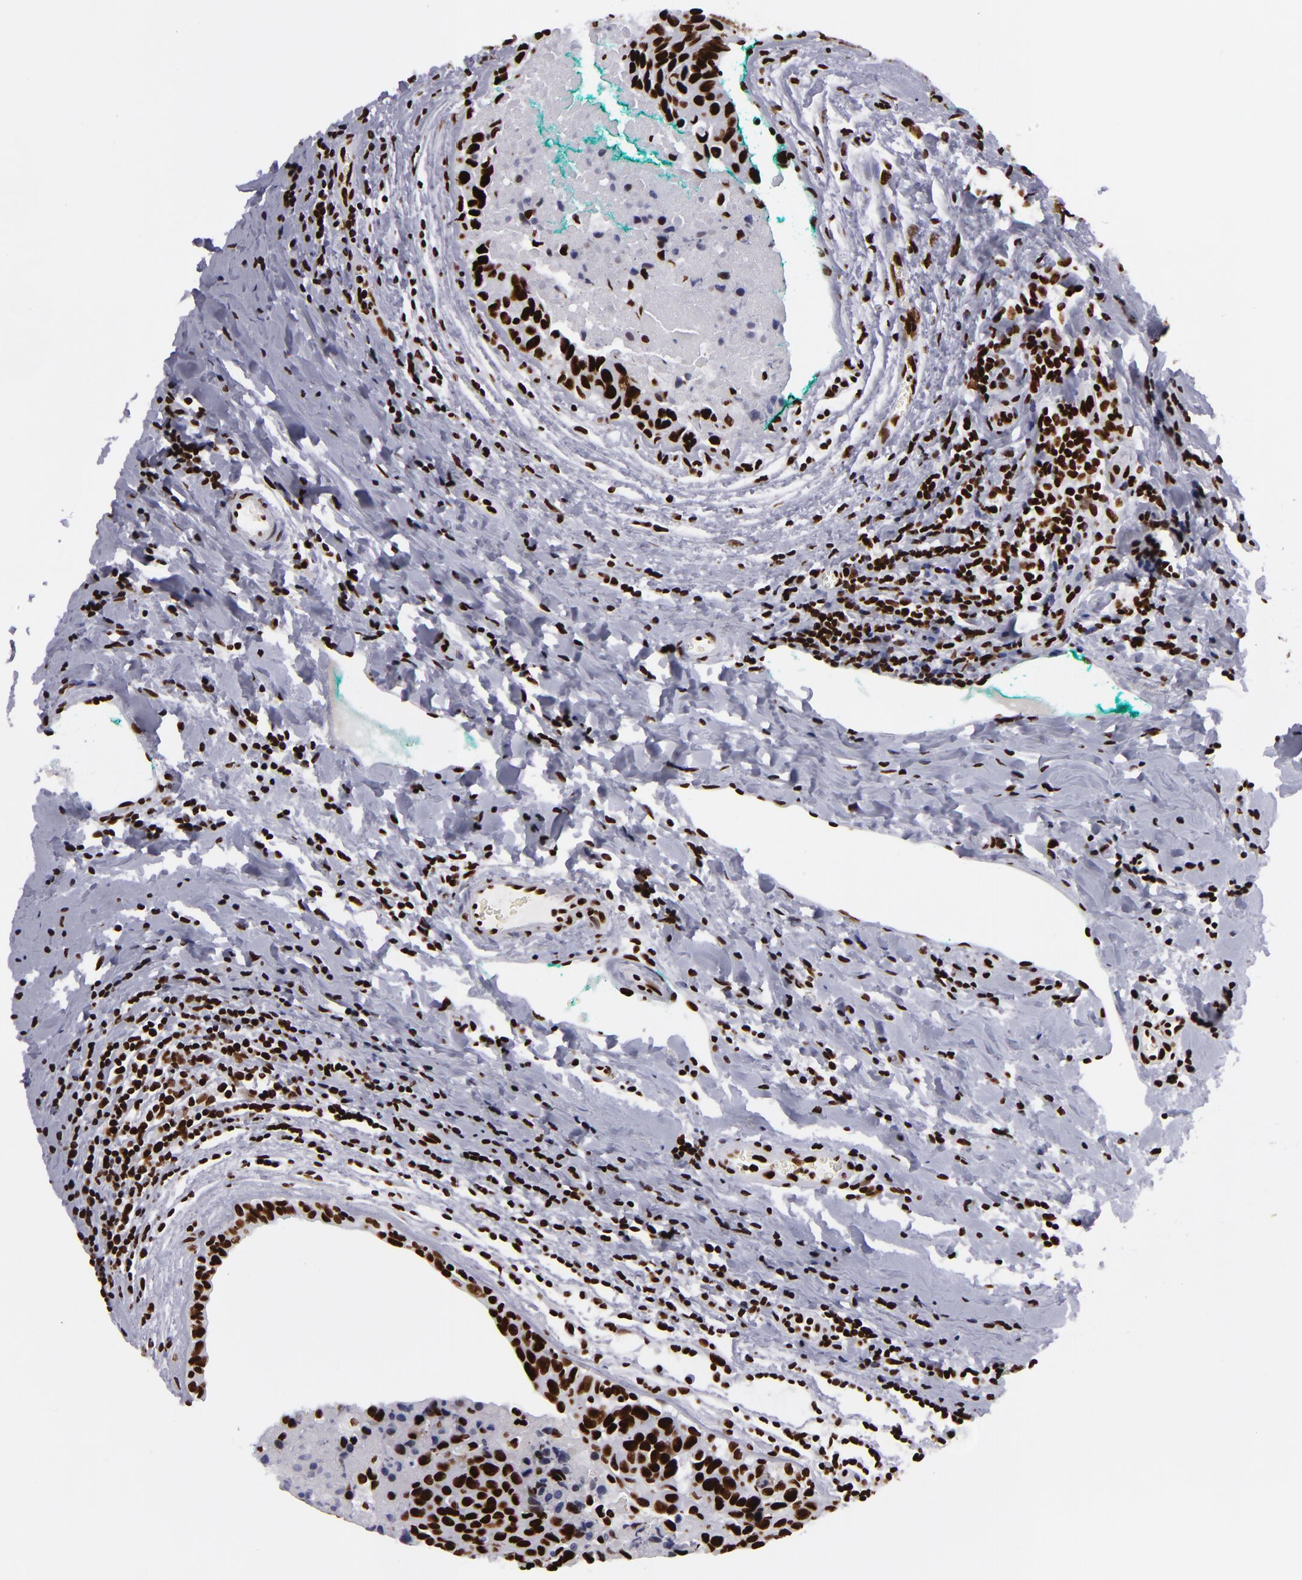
{"staining": {"intensity": "strong", "quantity": ">75%", "location": "nuclear"}, "tissue": "breast cancer", "cell_type": "Tumor cells", "image_type": "cancer", "snomed": [{"axis": "morphology", "description": "Duct carcinoma"}, {"axis": "topography", "description": "Breast"}], "caption": "Breast cancer stained with a protein marker demonstrates strong staining in tumor cells.", "gene": "SAFB", "patient": {"sex": "female", "age": 24}}